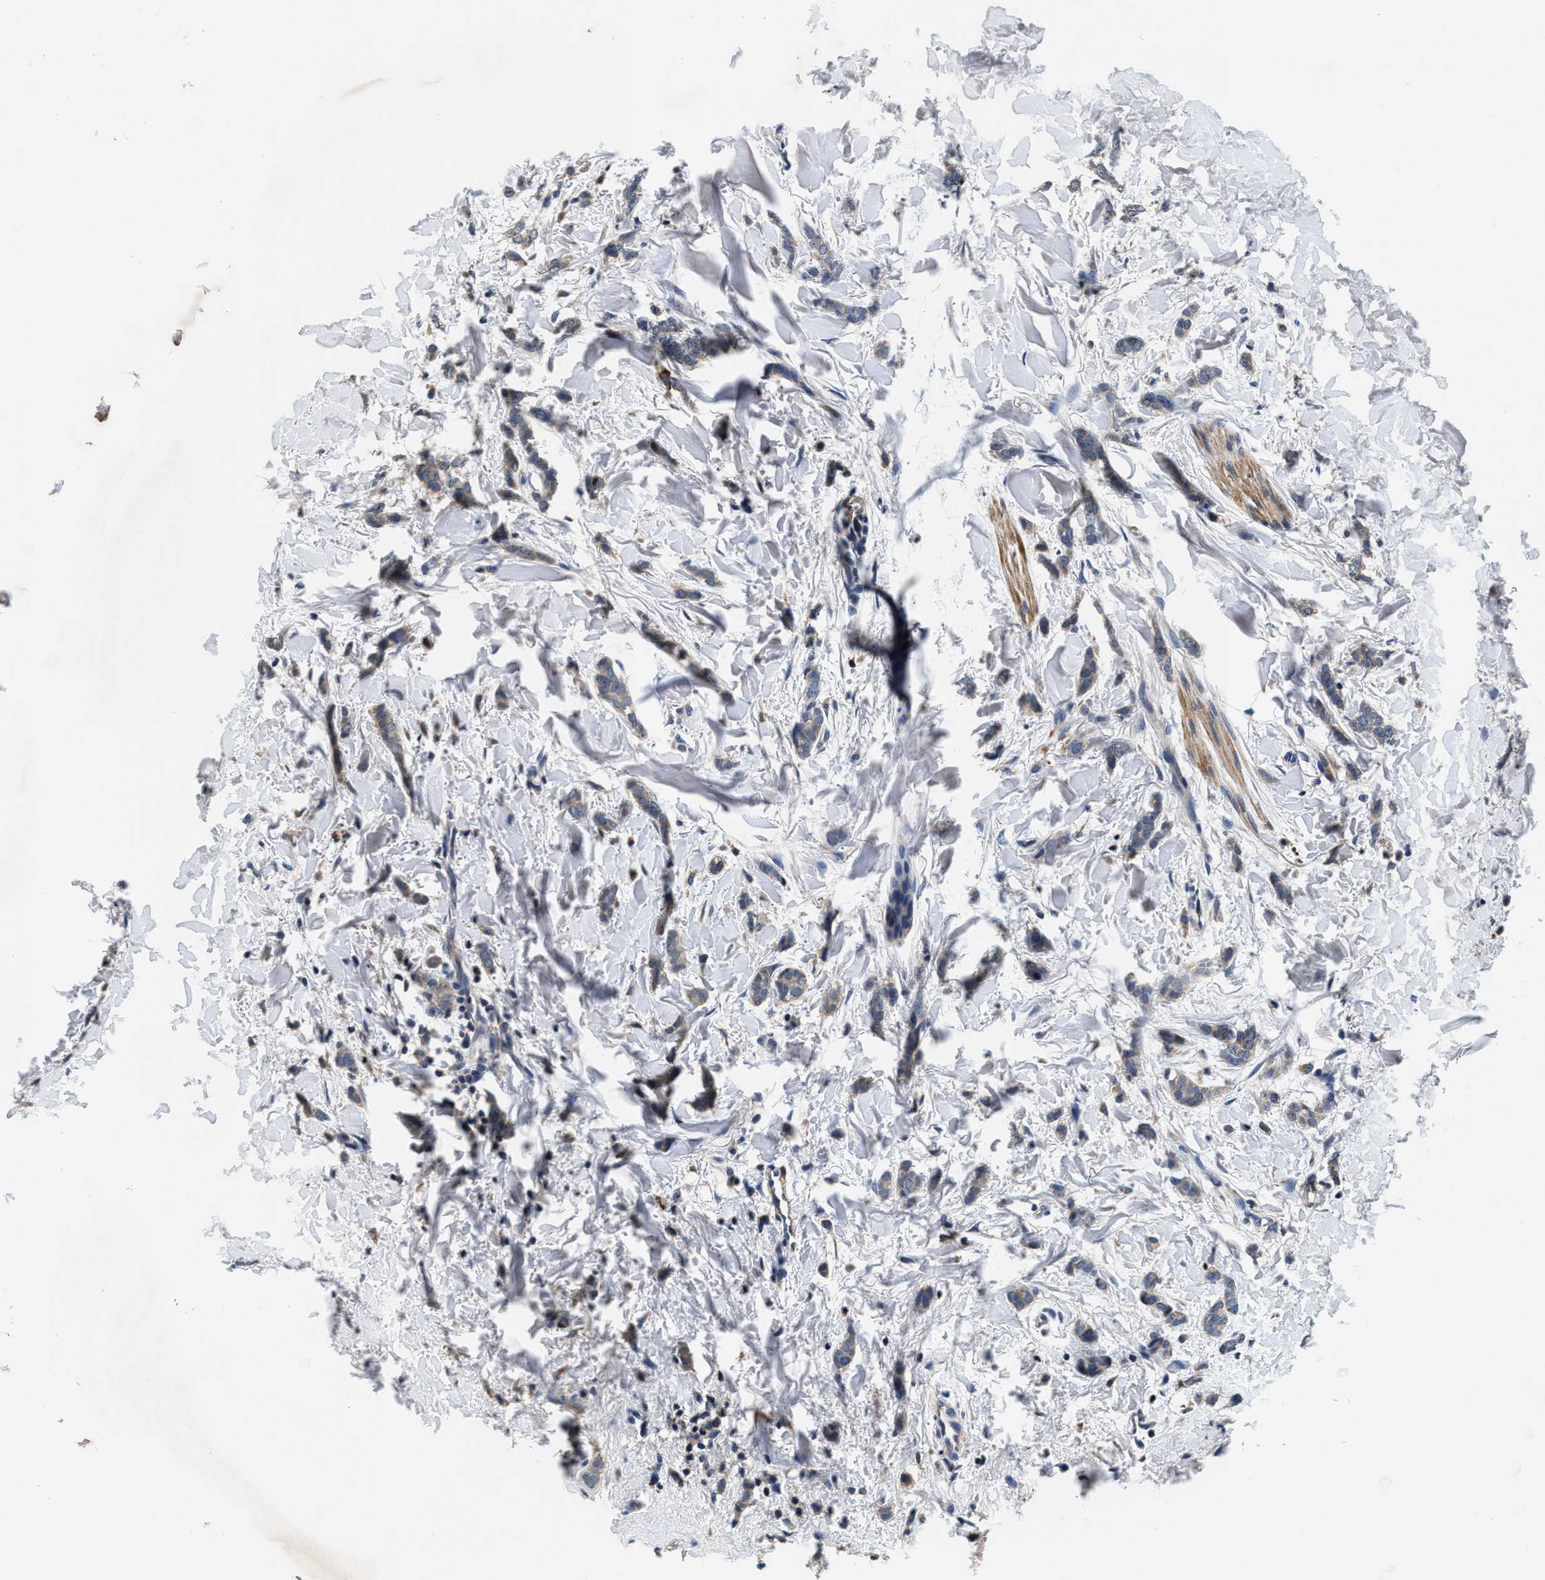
{"staining": {"intensity": "weak", "quantity": "25%-75%", "location": "cytoplasmic/membranous"}, "tissue": "breast cancer", "cell_type": "Tumor cells", "image_type": "cancer", "snomed": [{"axis": "morphology", "description": "Lobular carcinoma"}, {"axis": "topography", "description": "Skin"}, {"axis": "topography", "description": "Breast"}], "caption": "A micrograph showing weak cytoplasmic/membranous positivity in about 25%-75% of tumor cells in breast cancer (lobular carcinoma), as visualized by brown immunohistochemical staining.", "gene": "ANKIB1", "patient": {"sex": "female", "age": 46}}